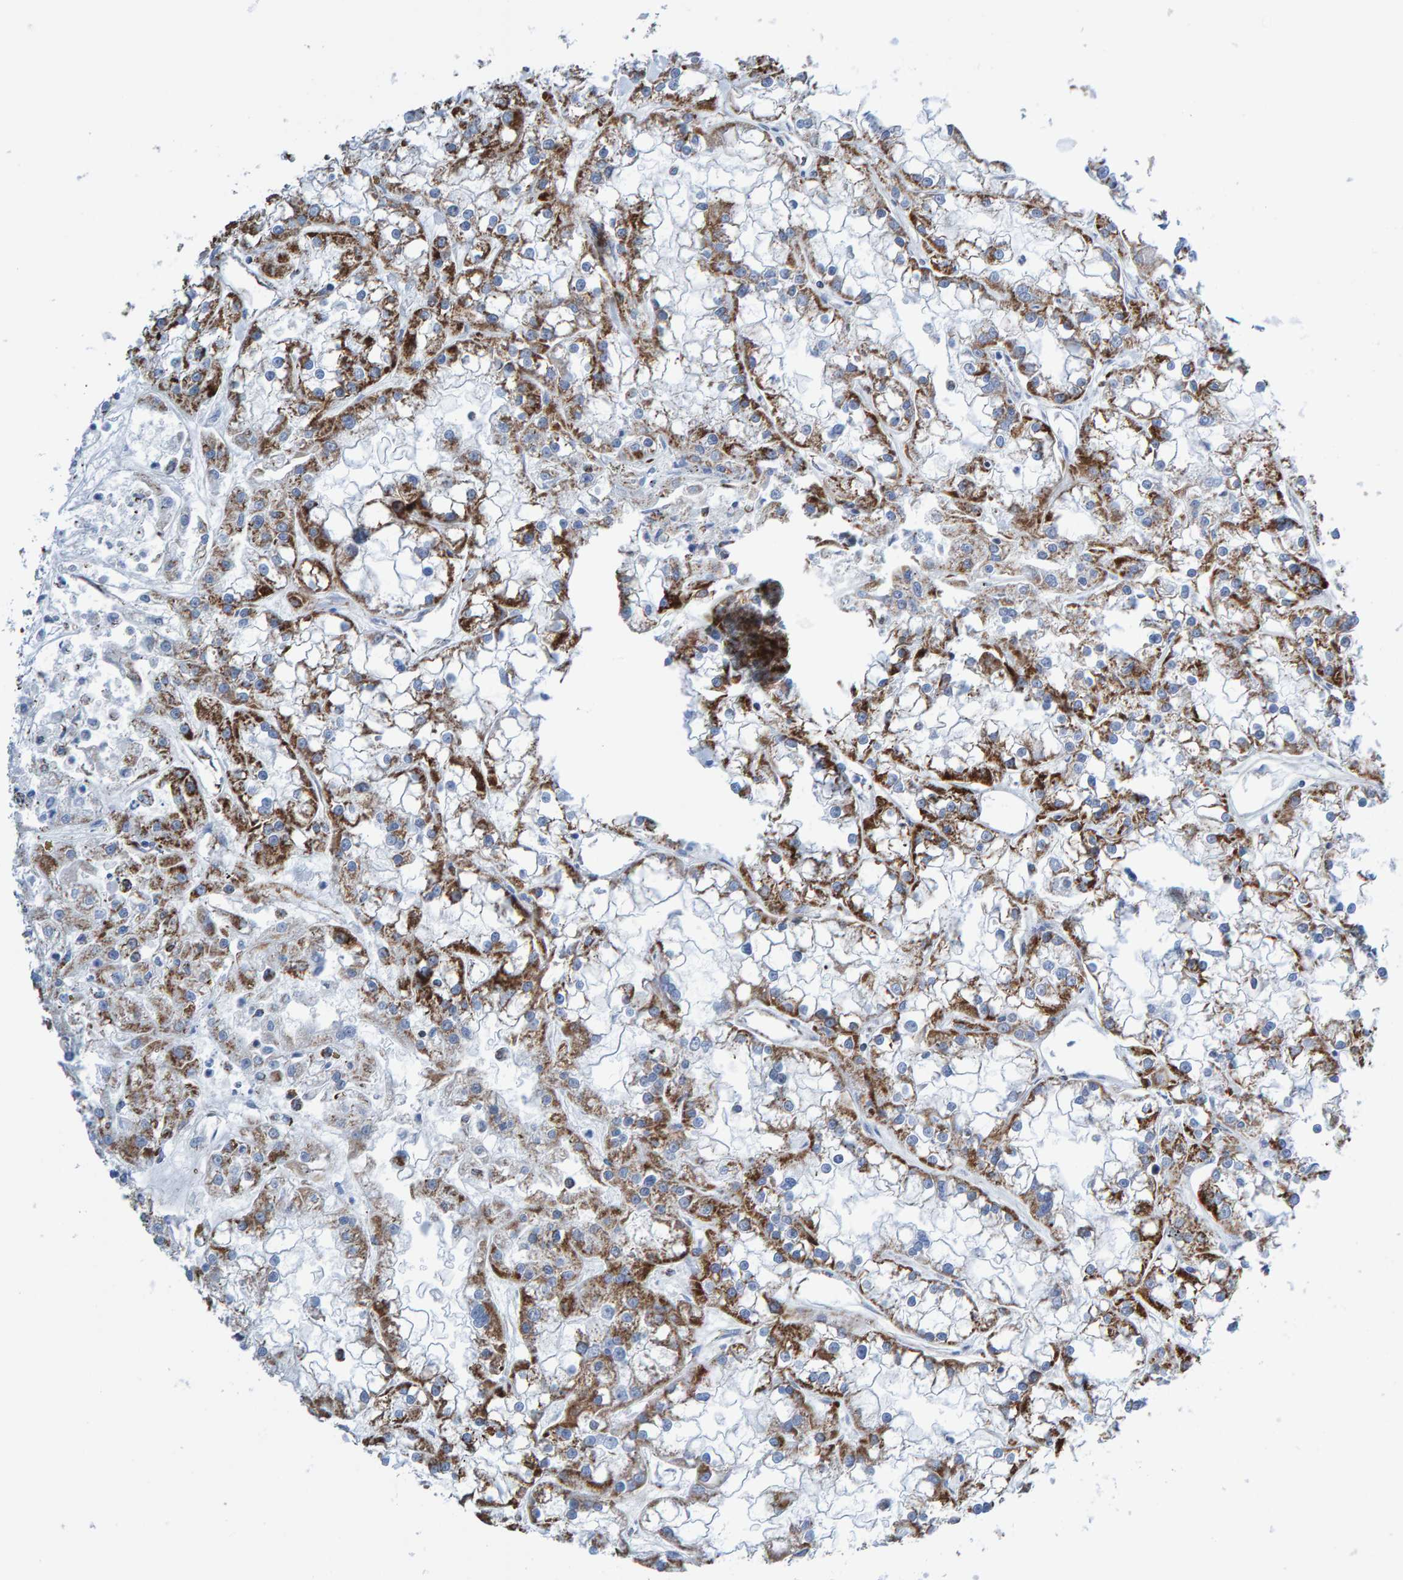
{"staining": {"intensity": "moderate", "quantity": "25%-75%", "location": "cytoplasmic/membranous"}, "tissue": "renal cancer", "cell_type": "Tumor cells", "image_type": "cancer", "snomed": [{"axis": "morphology", "description": "Adenocarcinoma, NOS"}, {"axis": "topography", "description": "Kidney"}], "caption": "Immunohistochemical staining of renal adenocarcinoma shows moderate cytoplasmic/membranous protein expression in about 25%-75% of tumor cells. Ihc stains the protein of interest in brown and the nuclei are stained blue.", "gene": "ENSG00000262660", "patient": {"sex": "female", "age": 52}}